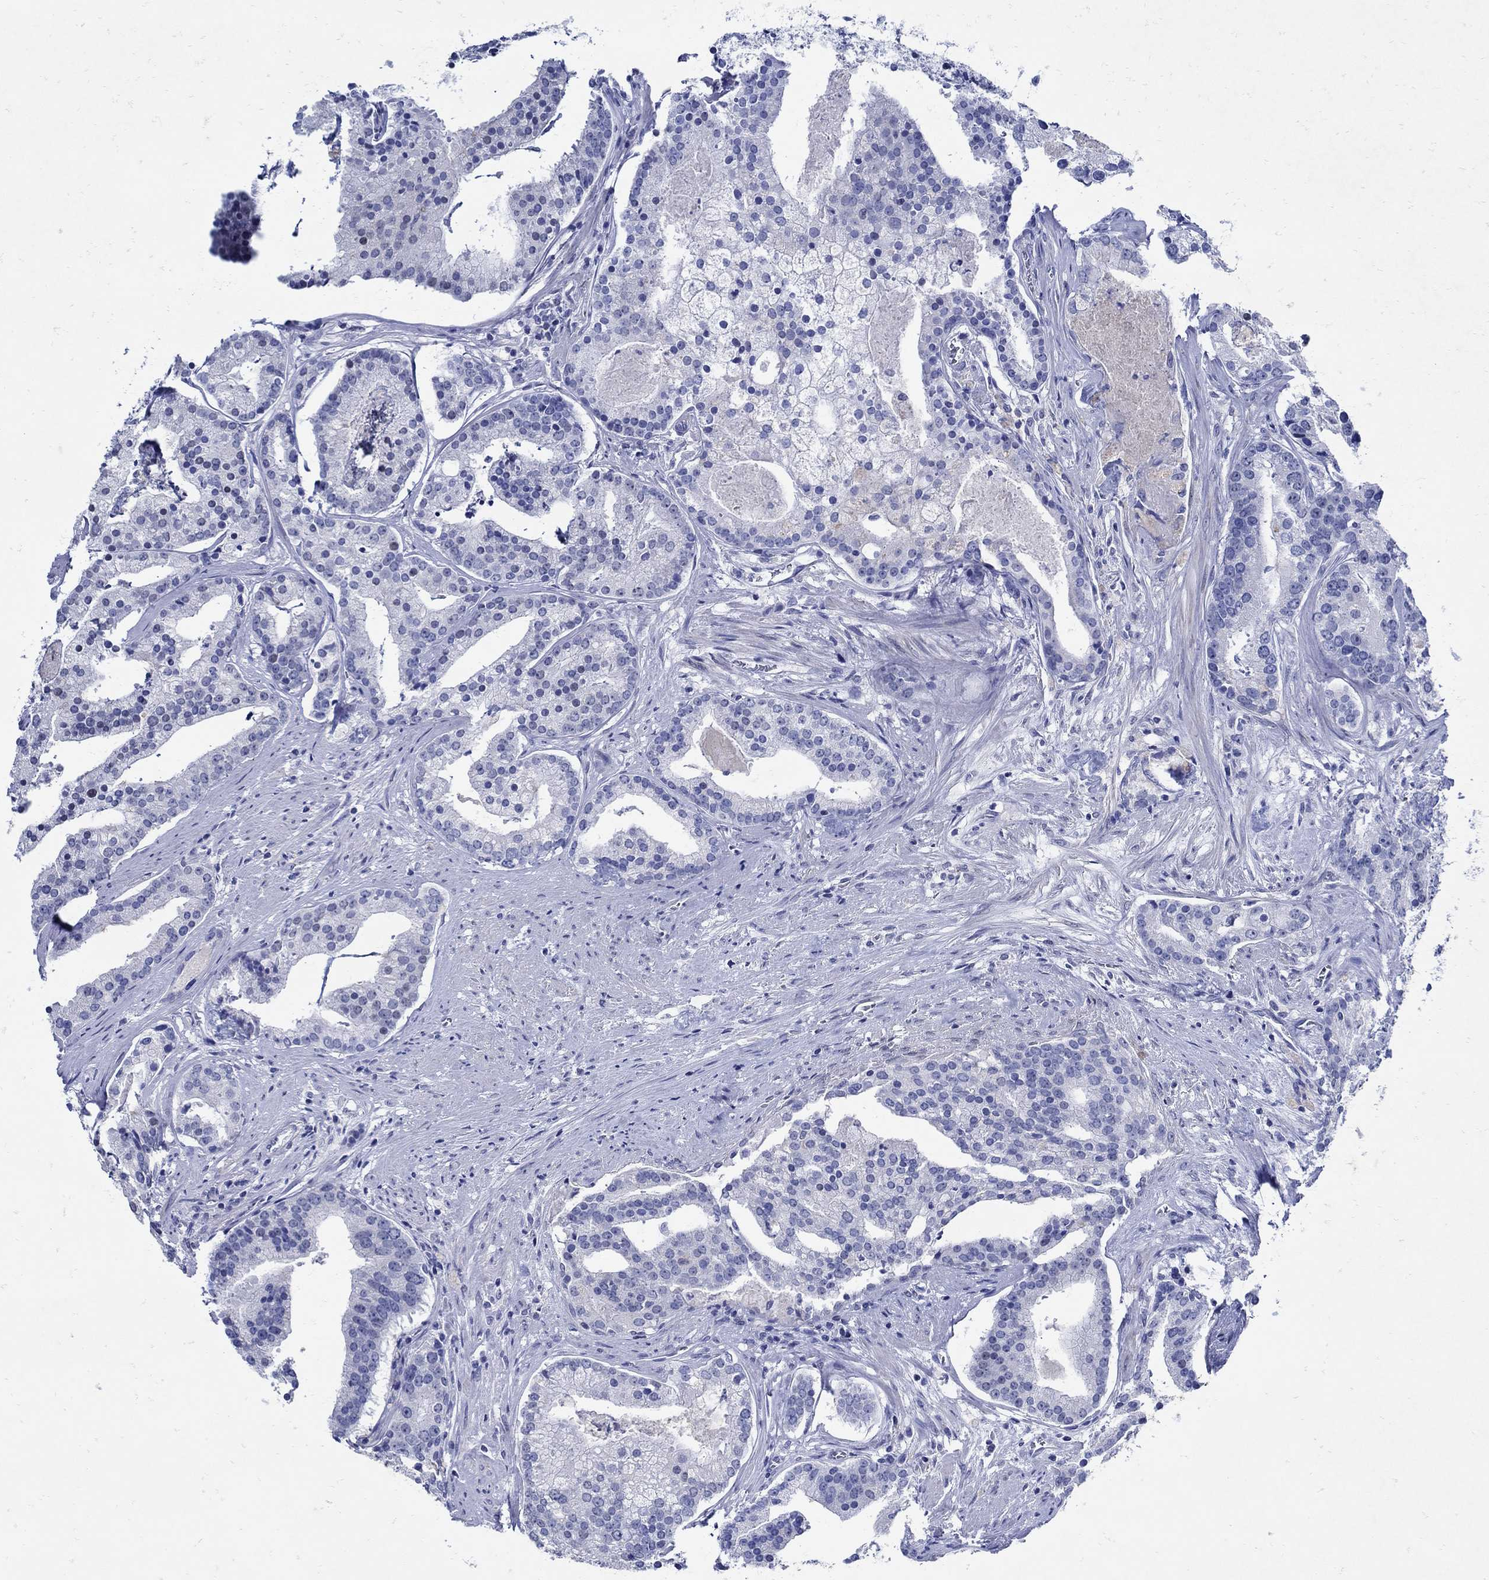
{"staining": {"intensity": "negative", "quantity": "none", "location": "none"}, "tissue": "prostate cancer", "cell_type": "Tumor cells", "image_type": "cancer", "snomed": [{"axis": "morphology", "description": "Adenocarcinoma, NOS"}, {"axis": "topography", "description": "Prostate and seminal vesicle, NOS"}, {"axis": "topography", "description": "Prostate"}], "caption": "An image of human adenocarcinoma (prostate) is negative for staining in tumor cells.", "gene": "NOS1", "patient": {"sex": "male", "age": 44}}